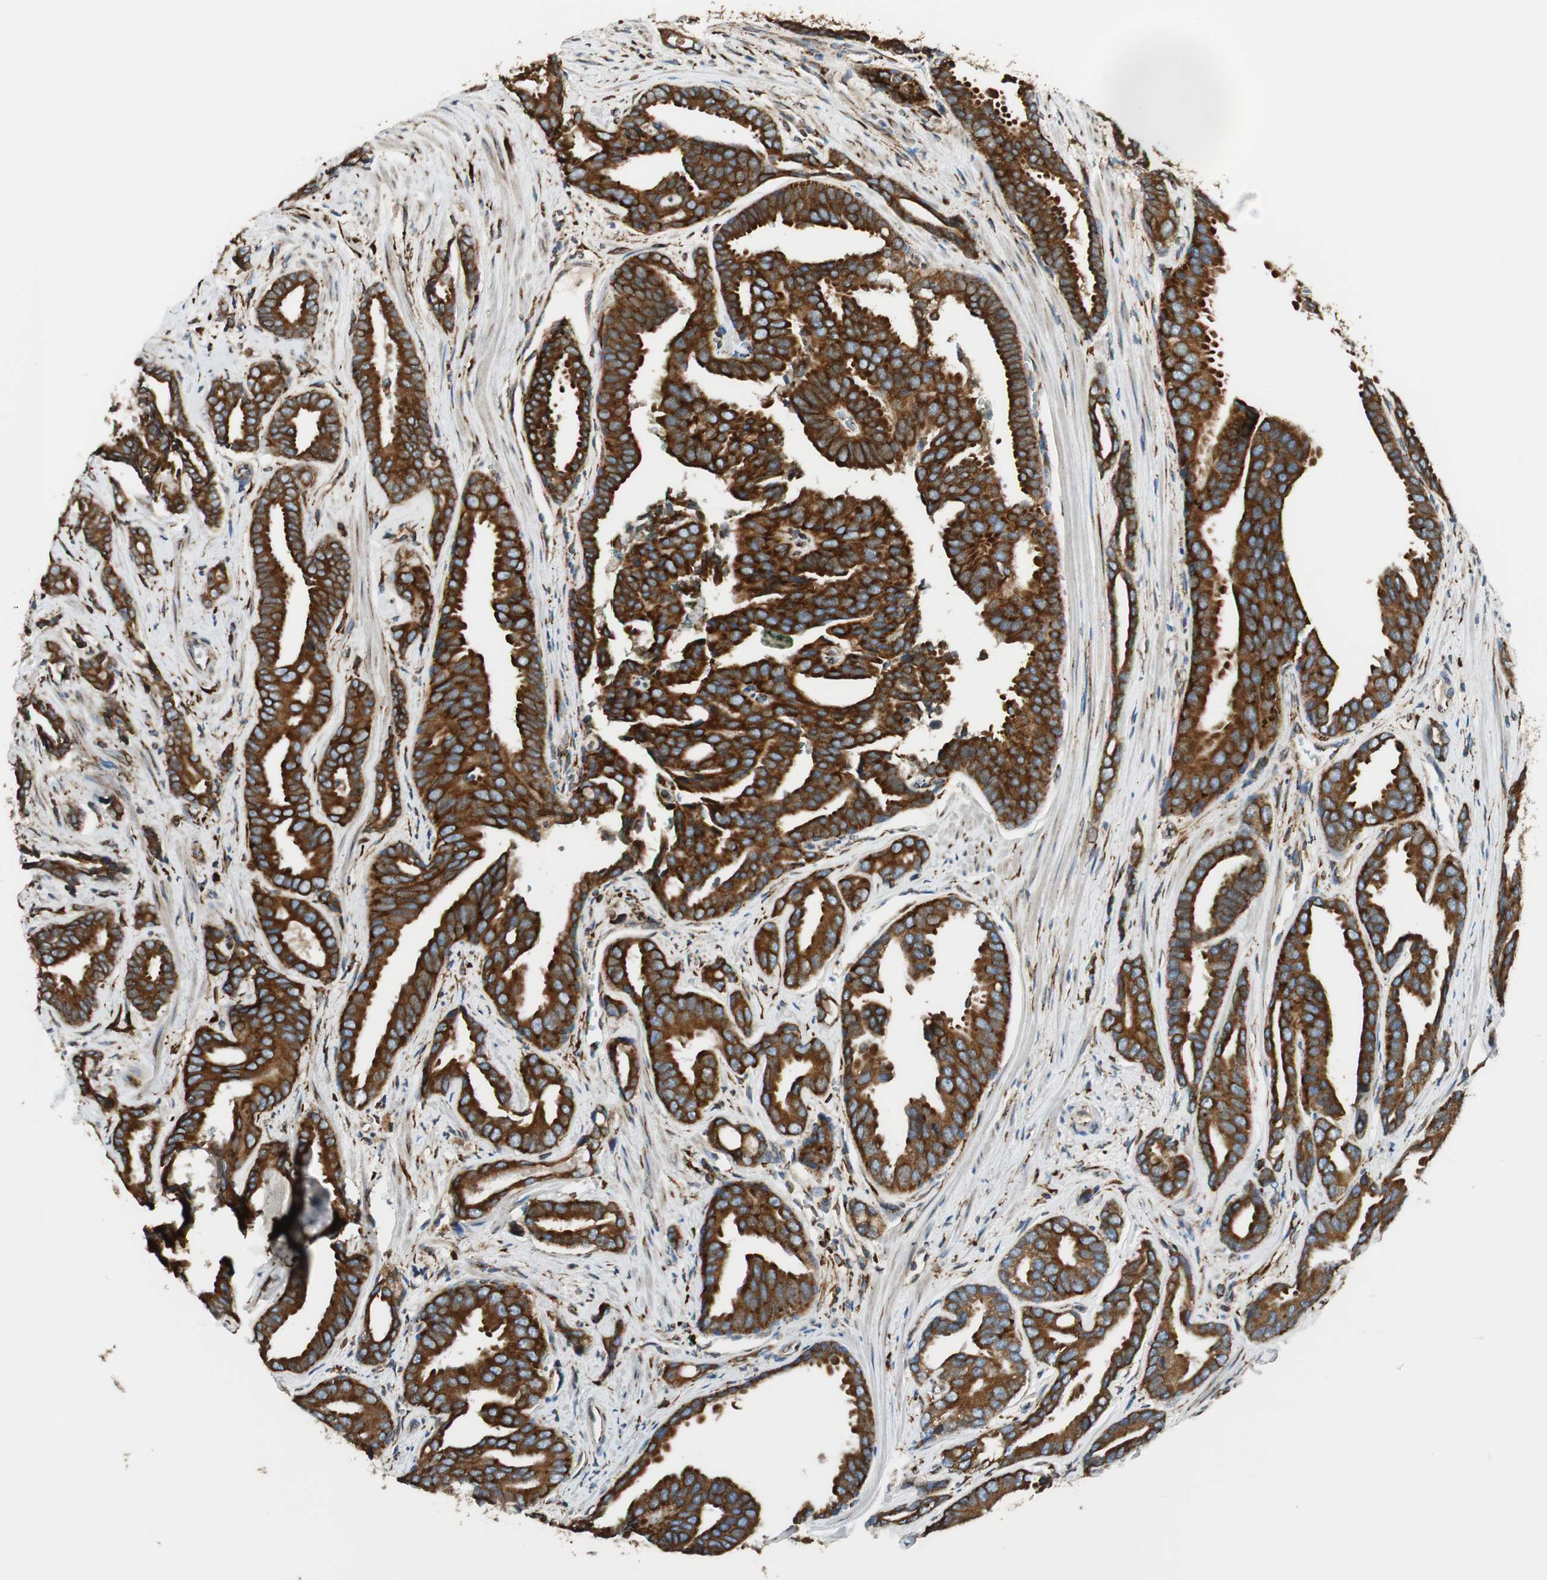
{"staining": {"intensity": "strong", "quantity": ">75%", "location": "cytoplasmic/membranous"}, "tissue": "prostate cancer", "cell_type": "Tumor cells", "image_type": "cancer", "snomed": [{"axis": "morphology", "description": "Adenocarcinoma, High grade"}, {"axis": "topography", "description": "Prostate"}], "caption": "High-power microscopy captured an immunohistochemistry (IHC) image of prostate cancer (adenocarcinoma (high-grade)), revealing strong cytoplasmic/membranous positivity in about >75% of tumor cells.", "gene": "RRBP1", "patient": {"sex": "male", "age": 67}}